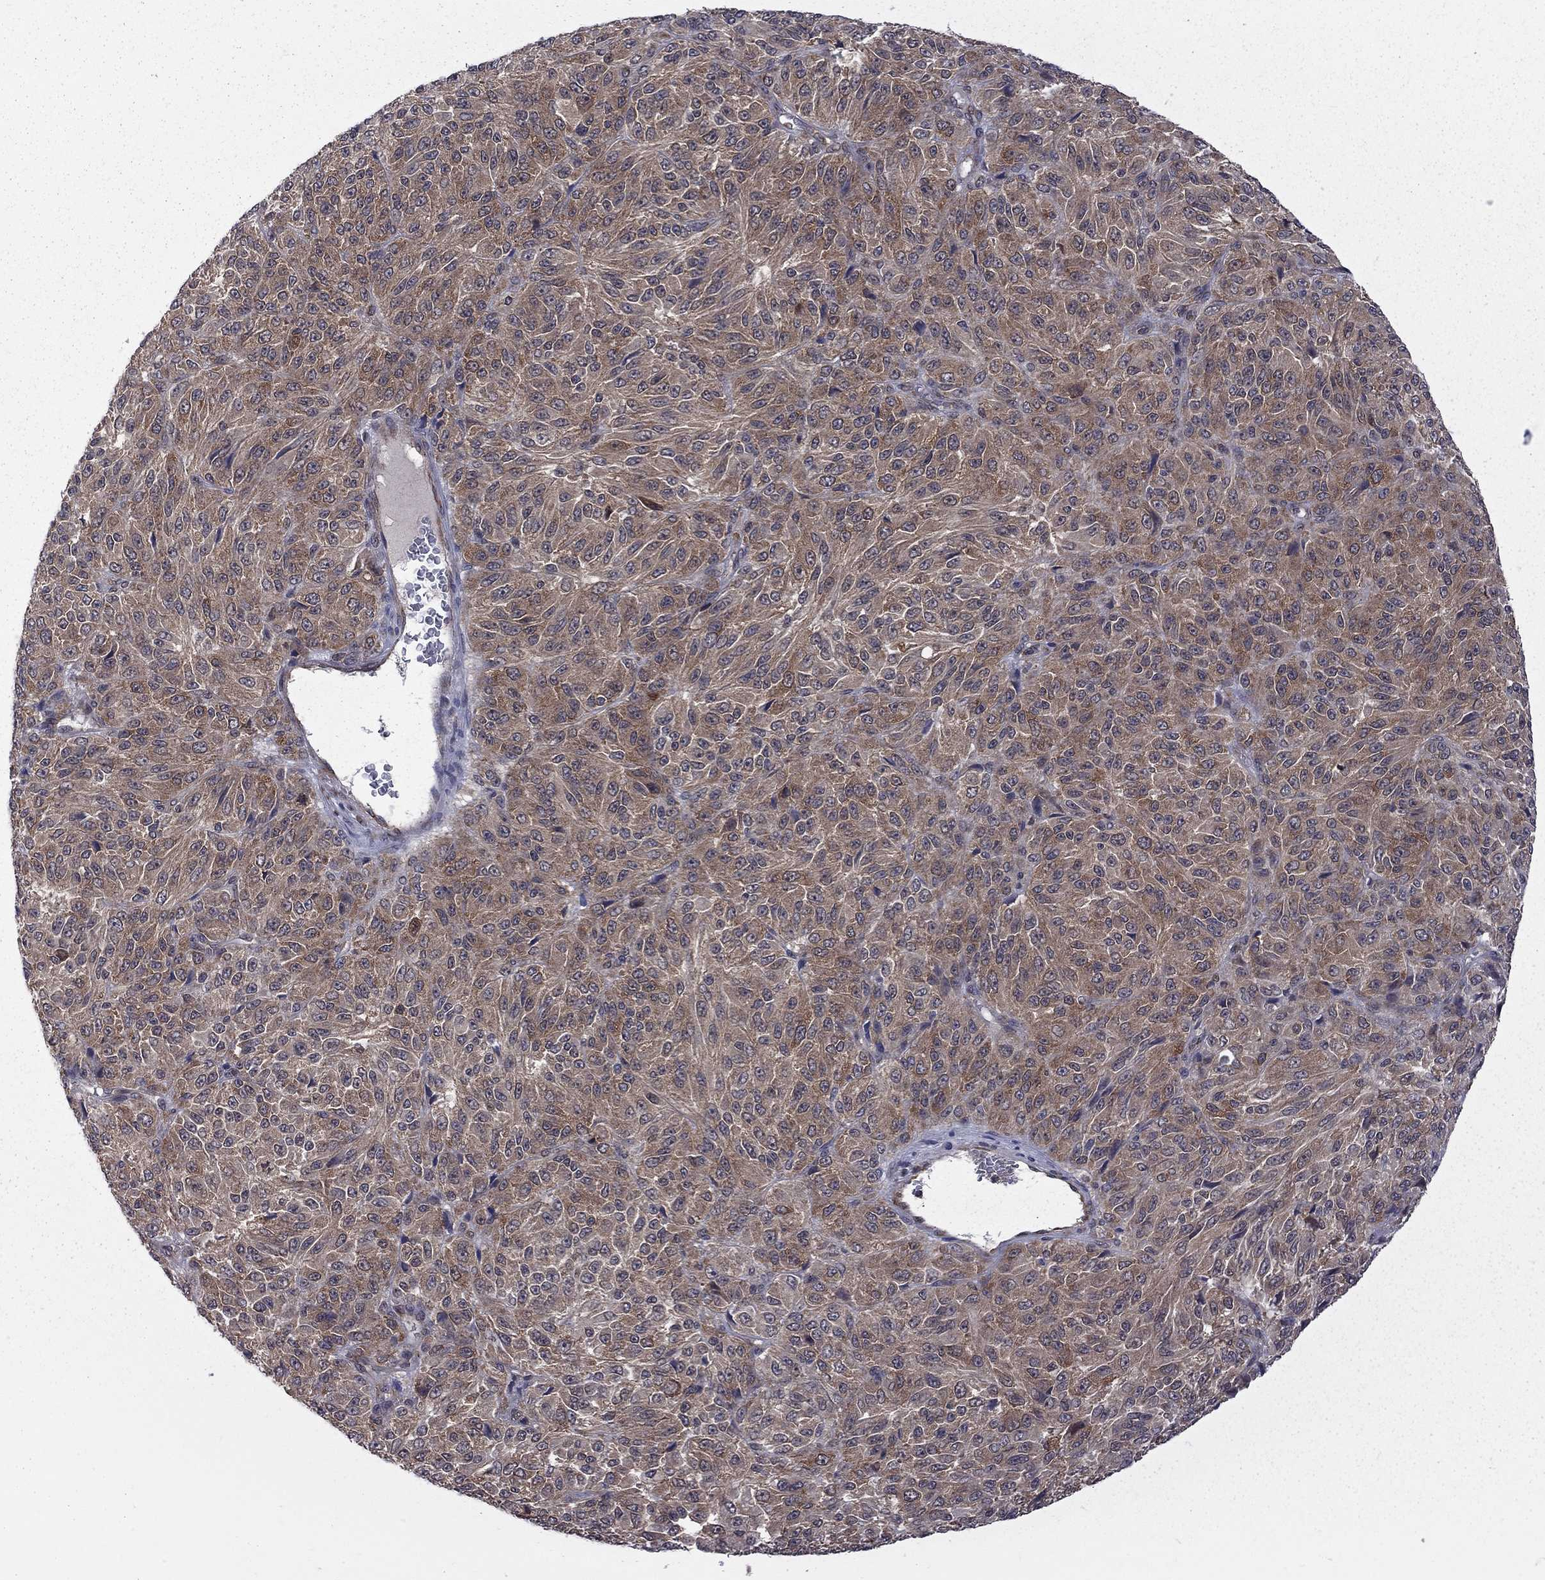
{"staining": {"intensity": "moderate", "quantity": ">75%", "location": "cytoplasmic/membranous"}, "tissue": "melanoma", "cell_type": "Tumor cells", "image_type": "cancer", "snomed": [{"axis": "morphology", "description": "Malignant melanoma, Metastatic site"}, {"axis": "topography", "description": "Brain"}], "caption": "A medium amount of moderate cytoplasmic/membranous staining is identified in about >75% of tumor cells in melanoma tissue.", "gene": "NAA50", "patient": {"sex": "female", "age": 56}}